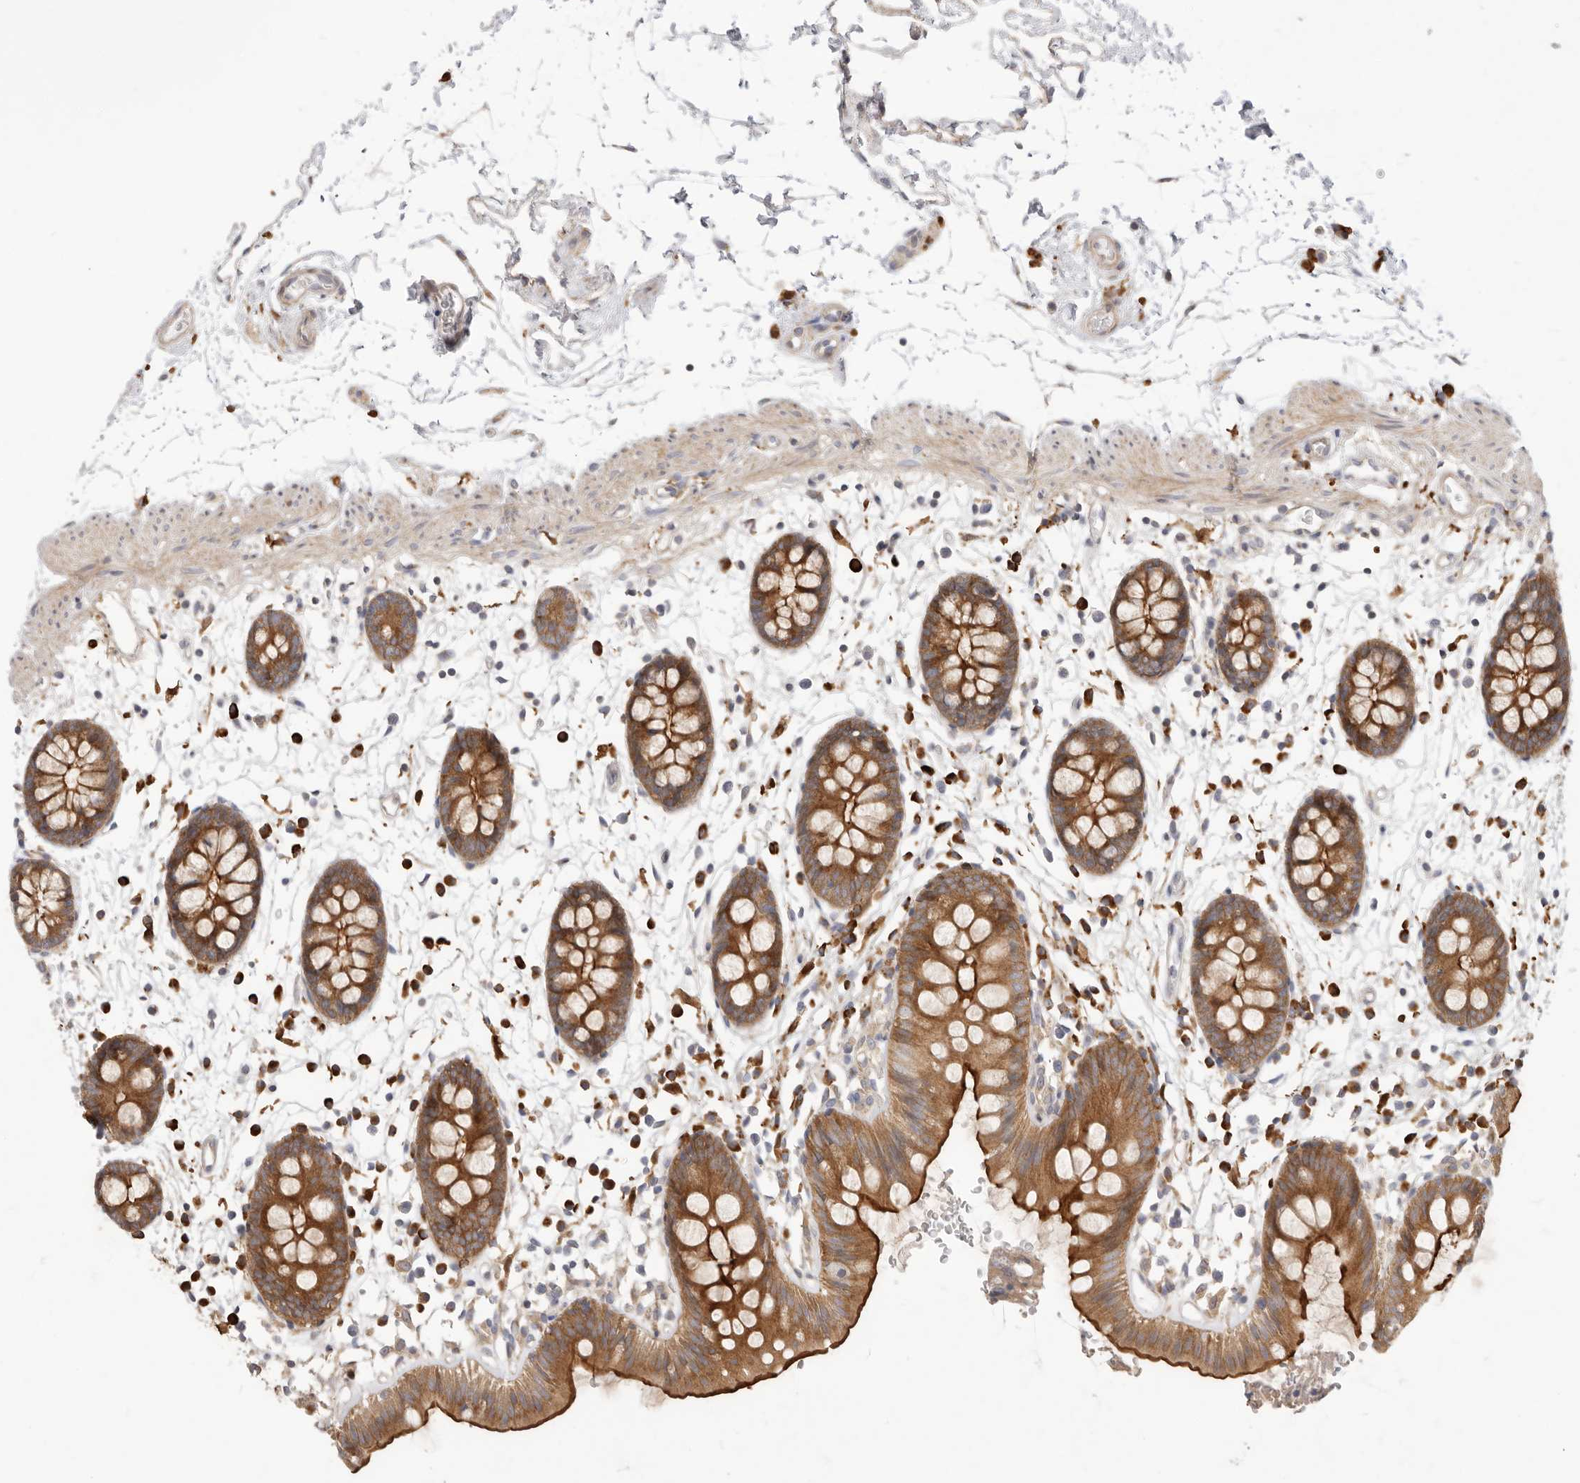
{"staining": {"intensity": "weak", "quantity": "<25%", "location": "cytoplasmic/membranous"}, "tissue": "colon", "cell_type": "Endothelial cells", "image_type": "normal", "snomed": [{"axis": "morphology", "description": "Normal tissue, NOS"}, {"axis": "topography", "description": "Colon"}], "caption": "Protein analysis of normal colon shows no significant expression in endothelial cells. (Immunohistochemistry, brightfield microscopy, high magnification).", "gene": "USH1C", "patient": {"sex": "male", "age": 56}}